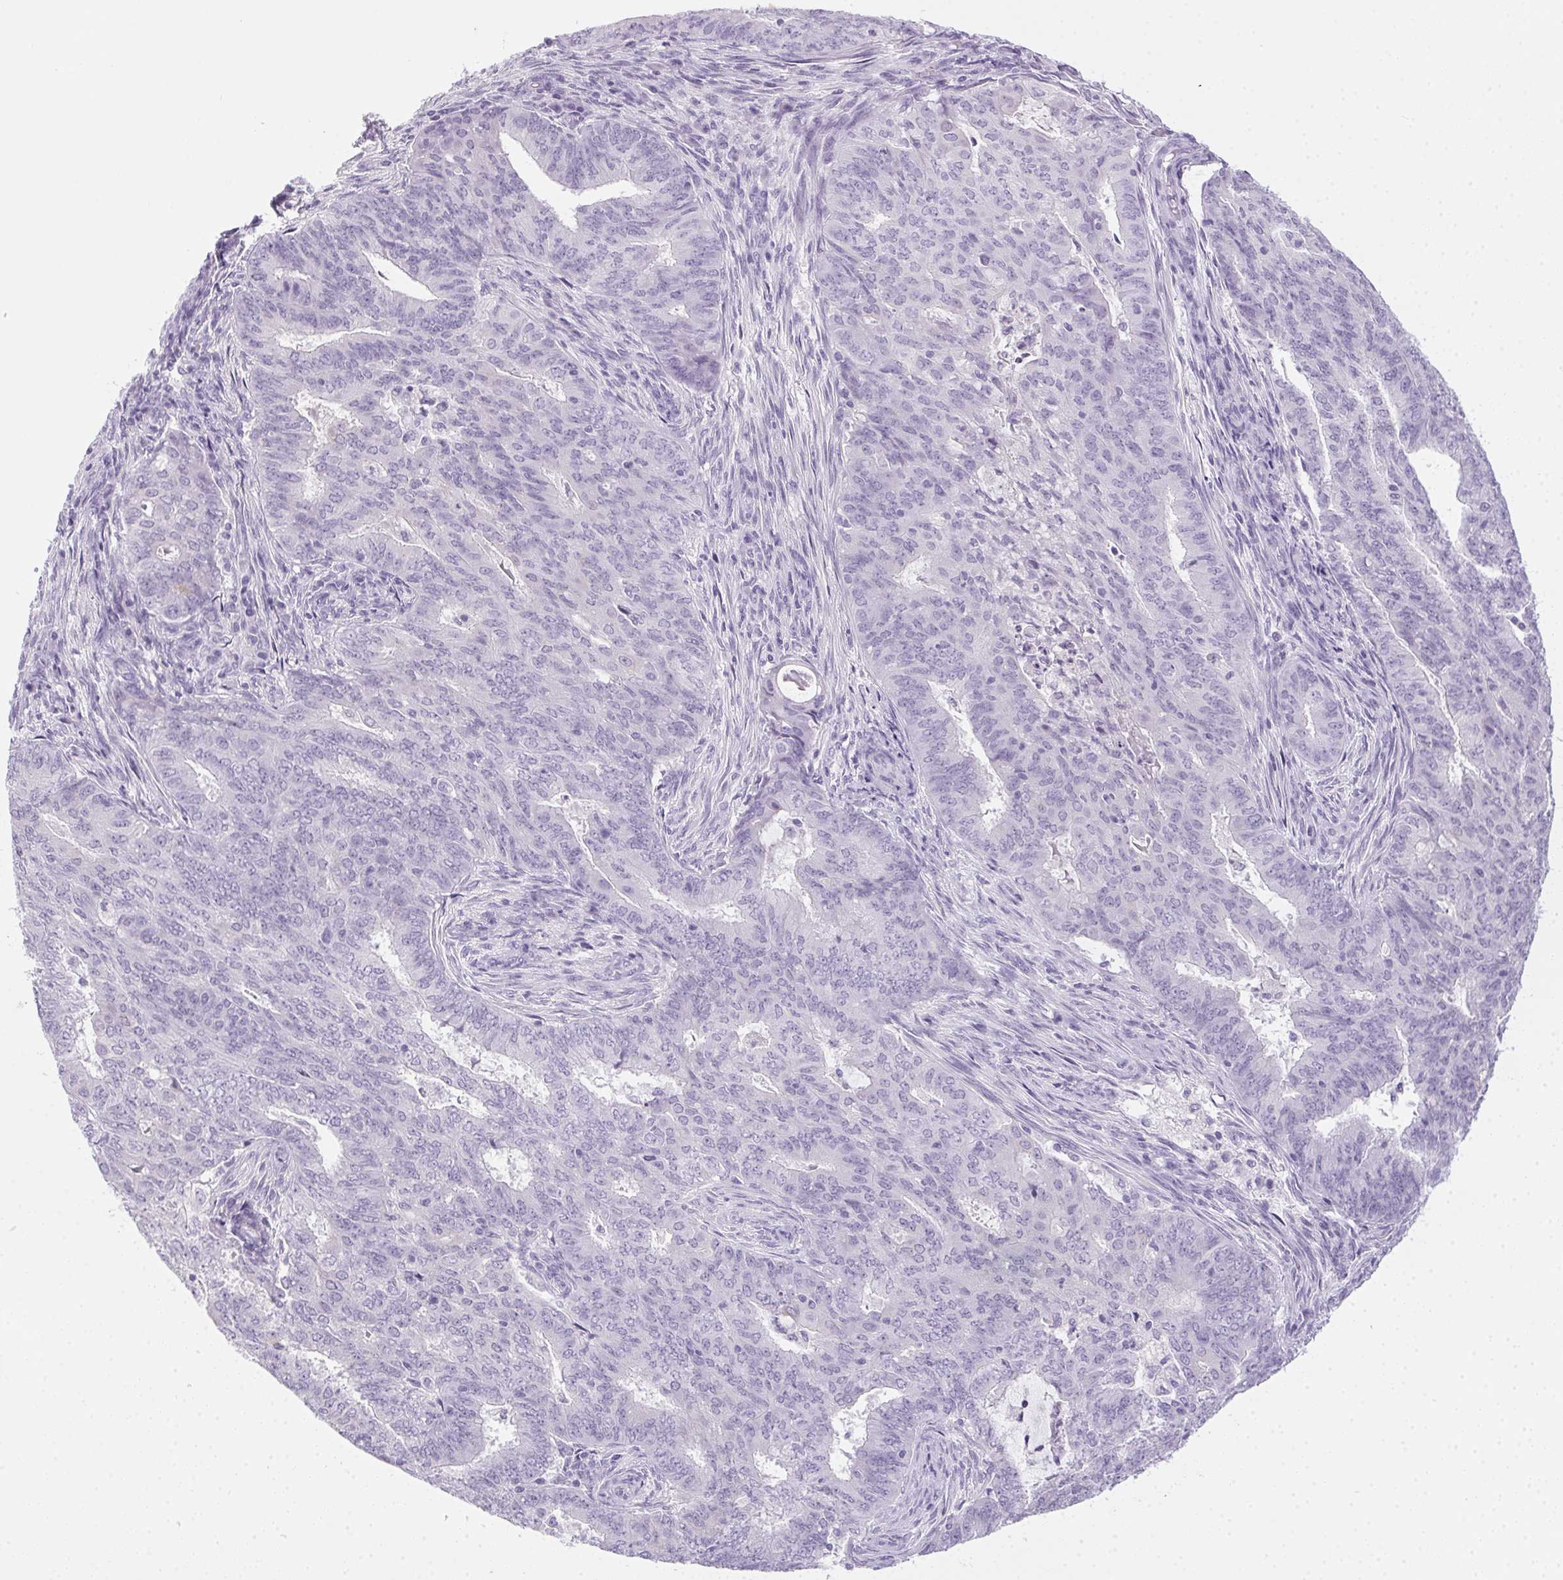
{"staining": {"intensity": "negative", "quantity": "none", "location": "none"}, "tissue": "endometrial cancer", "cell_type": "Tumor cells", "image_type": "cancer", "snomed": [{"axis": "morphology", "description": "Adenocarcinoma, NOS"}, {"axis": "topography", "description": "Endometrium"}], "caption": "There is no significant staining in tumor cells of endometrial cancer.", "gene": "POPDC2", "patient": {"sex": "female", "age": 62}}